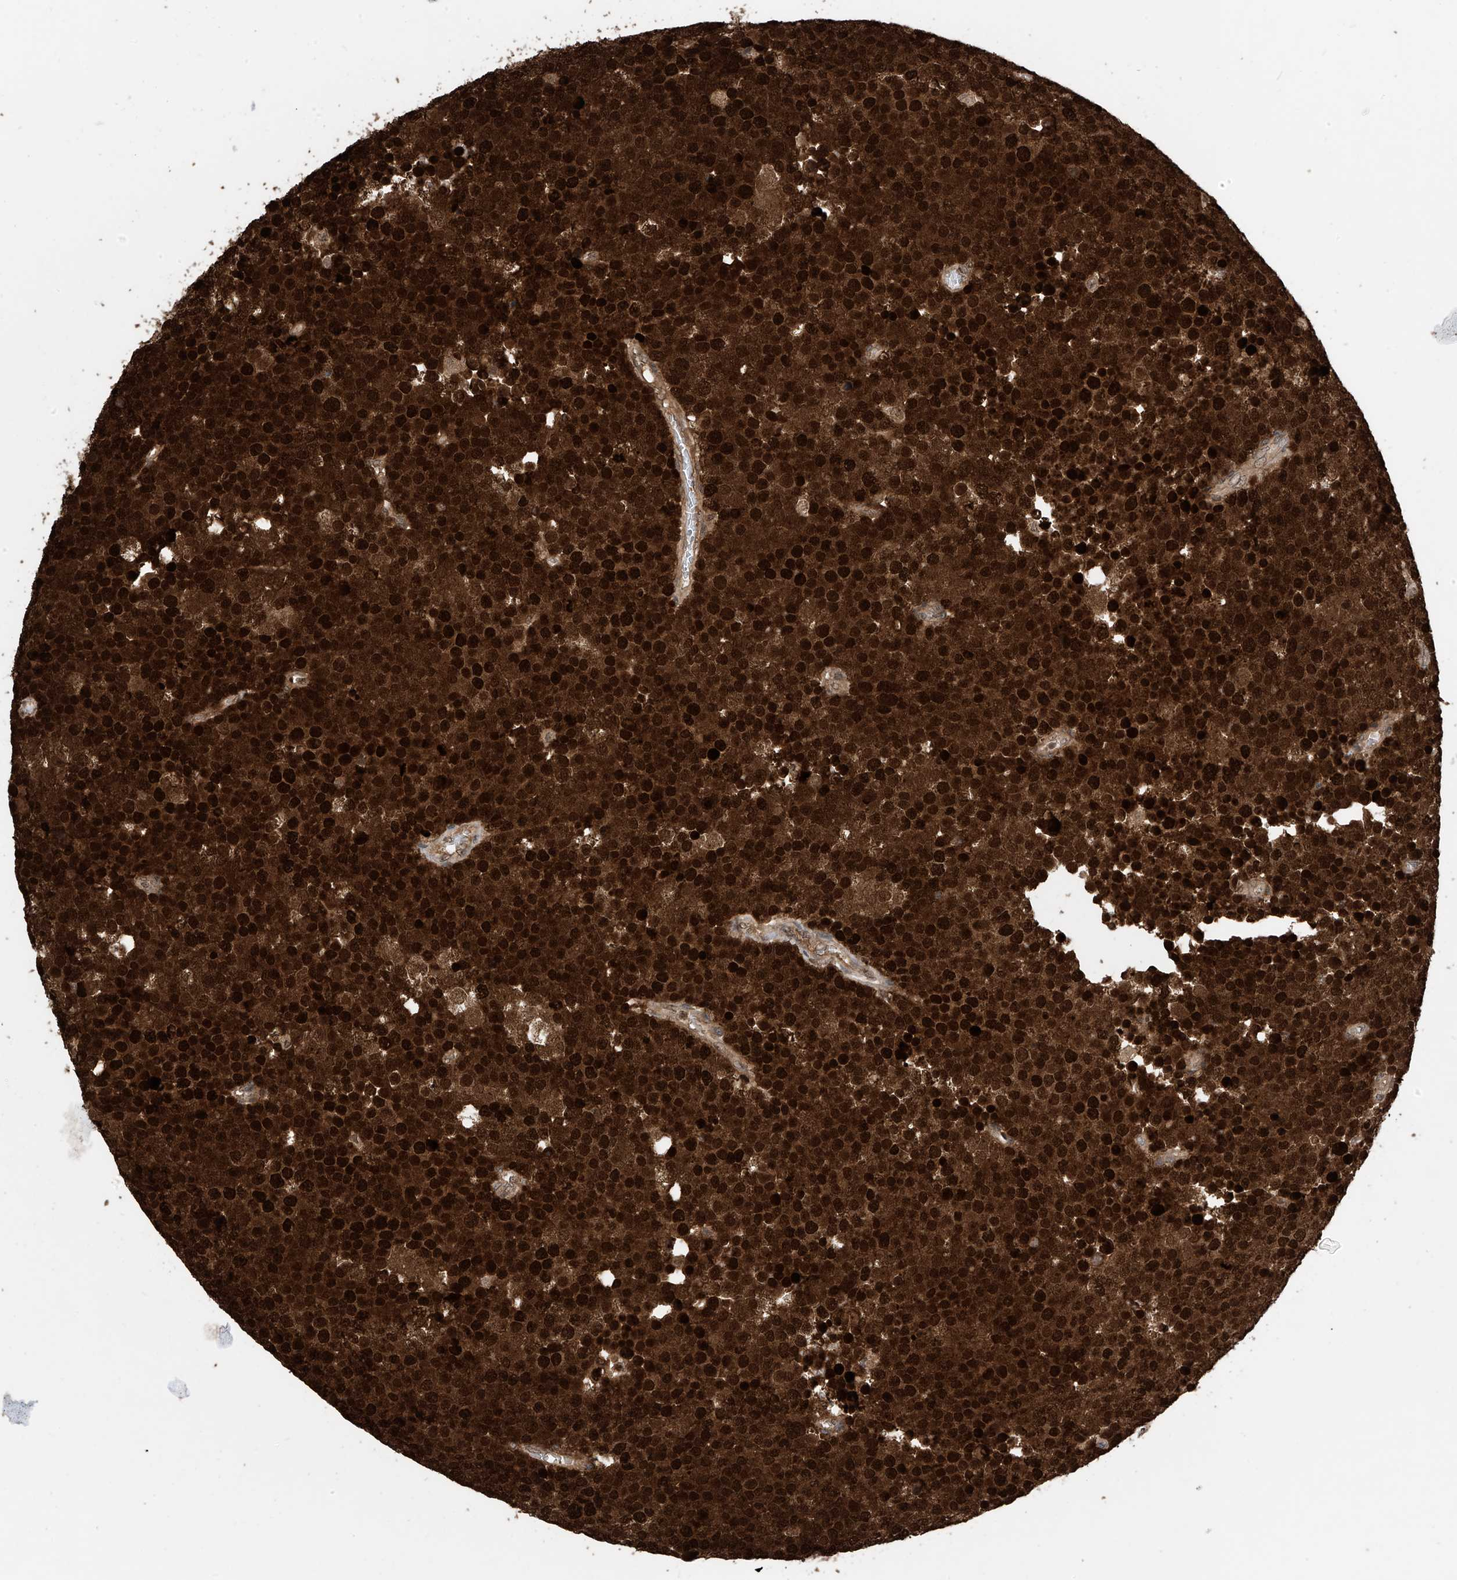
{"staining": {"intensity": "strong", "quantity": ">75%", "location": "cytoplasmic/membranous,nuclear"}, "tissue": "testis cancer", "cell_type": "Tumor cells", "image_type": "cancer", "snomed": [{"axis": "morphology", "description": "Seminoma, NOS"}, {"axis": "topography", "description": "Testis"}], "caption": "This is an image of IHC staining of testis seminoma, which shows strong staining in the cytoplasmic/membranous and nuclear of tumor cells.", "gene": "DNAJC9", "patient": {"sex": "male", "age": 71}}